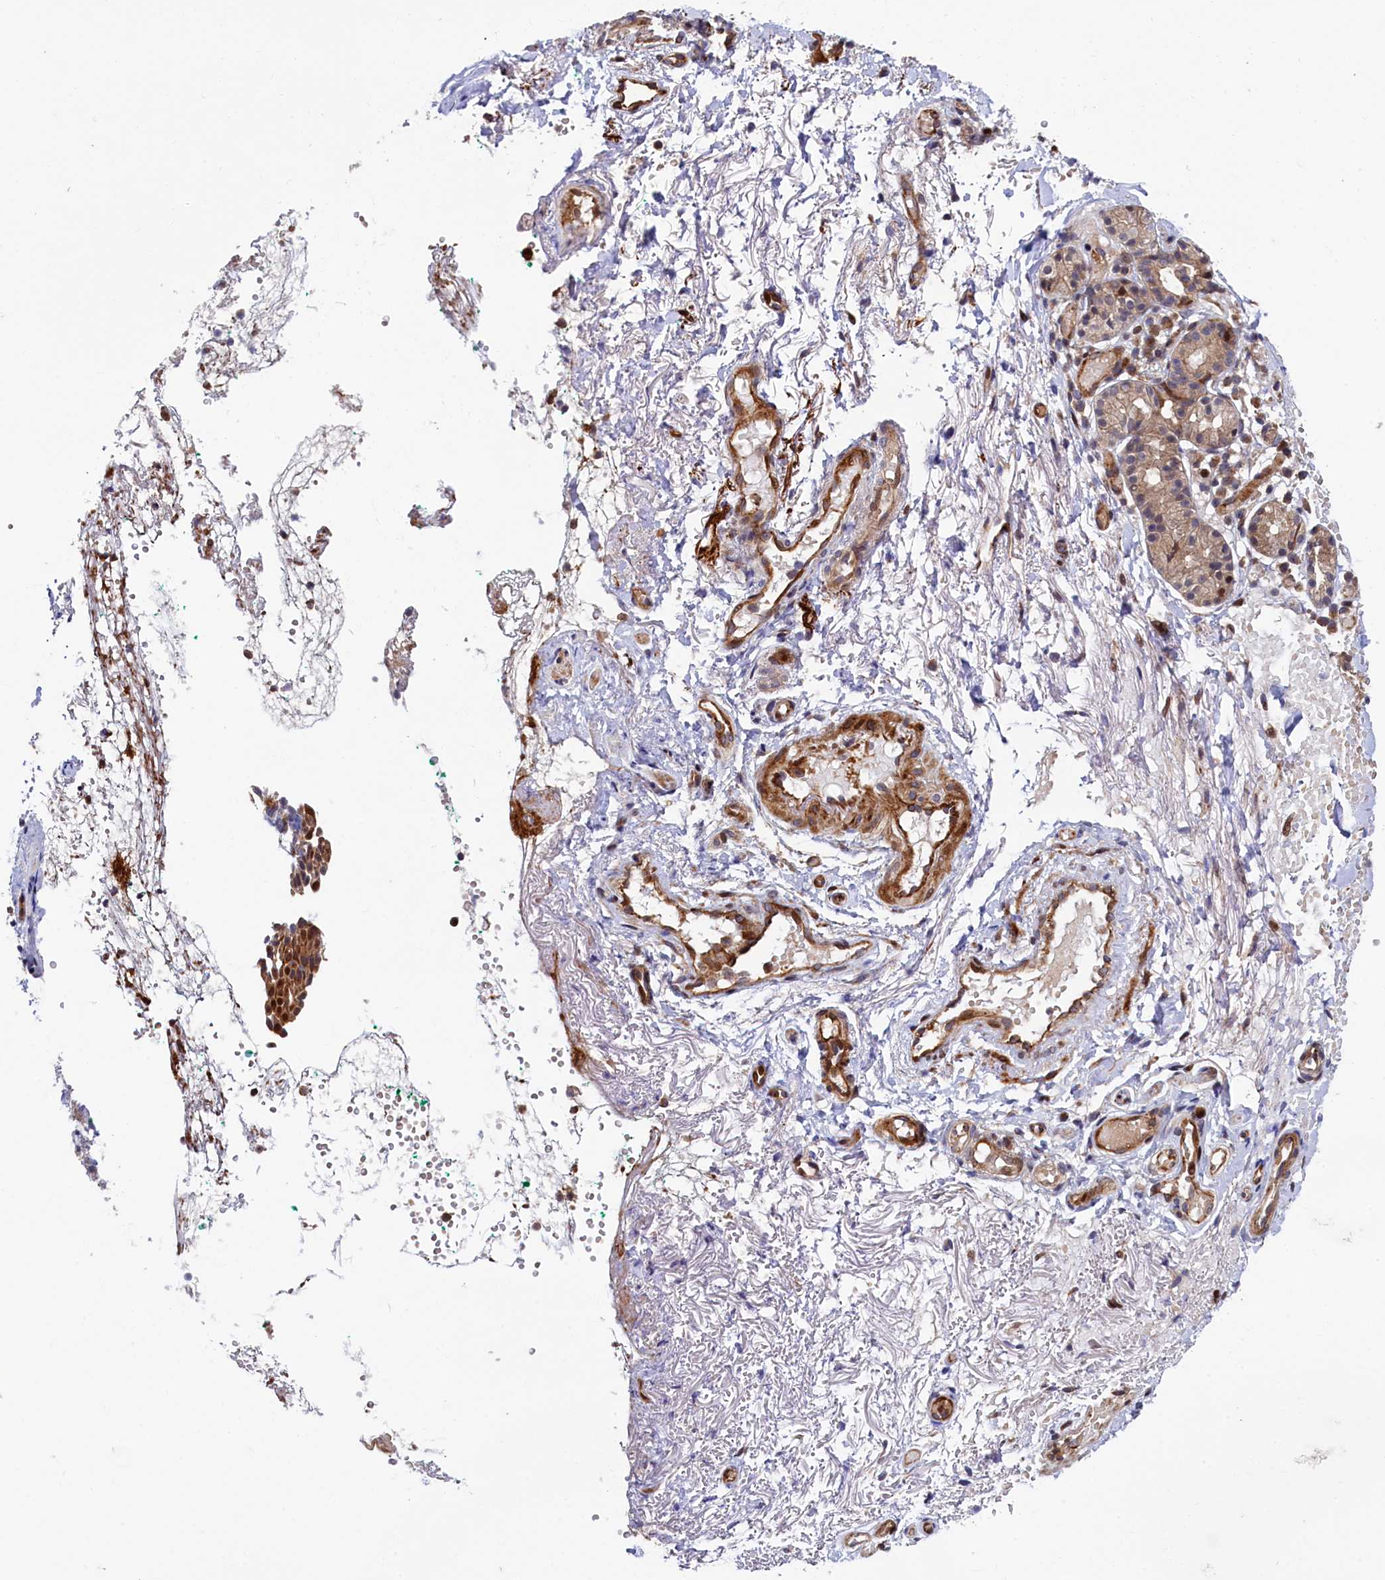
{"staining": {"intensity": "negative", "quantity": "none", "location": "none"}, "tissue": "adipose tissue", "cell_type": "Adipocytes", "image_type": "normal", "snomed": [{"axis": "morphology", "description": "Normal tissue, NOS"}, {"axis": "morphology", "description": "Basal cell carcinoma"}, {"axis": "topography", "description": "Cartilage tissue"}, {"axis": "topography", "description": "Nasopharynx"}, {"axis": "topography", "description": "Oral tissue"}], "caption": "High power microscopy image of an immunohistochemistry (IHC) micrograph of unremarkable adipose tissue, revealing no significant positivity in adipocytes.", "gene": "PIK3C3", "patient": {"sex": "female", "age": 77}}